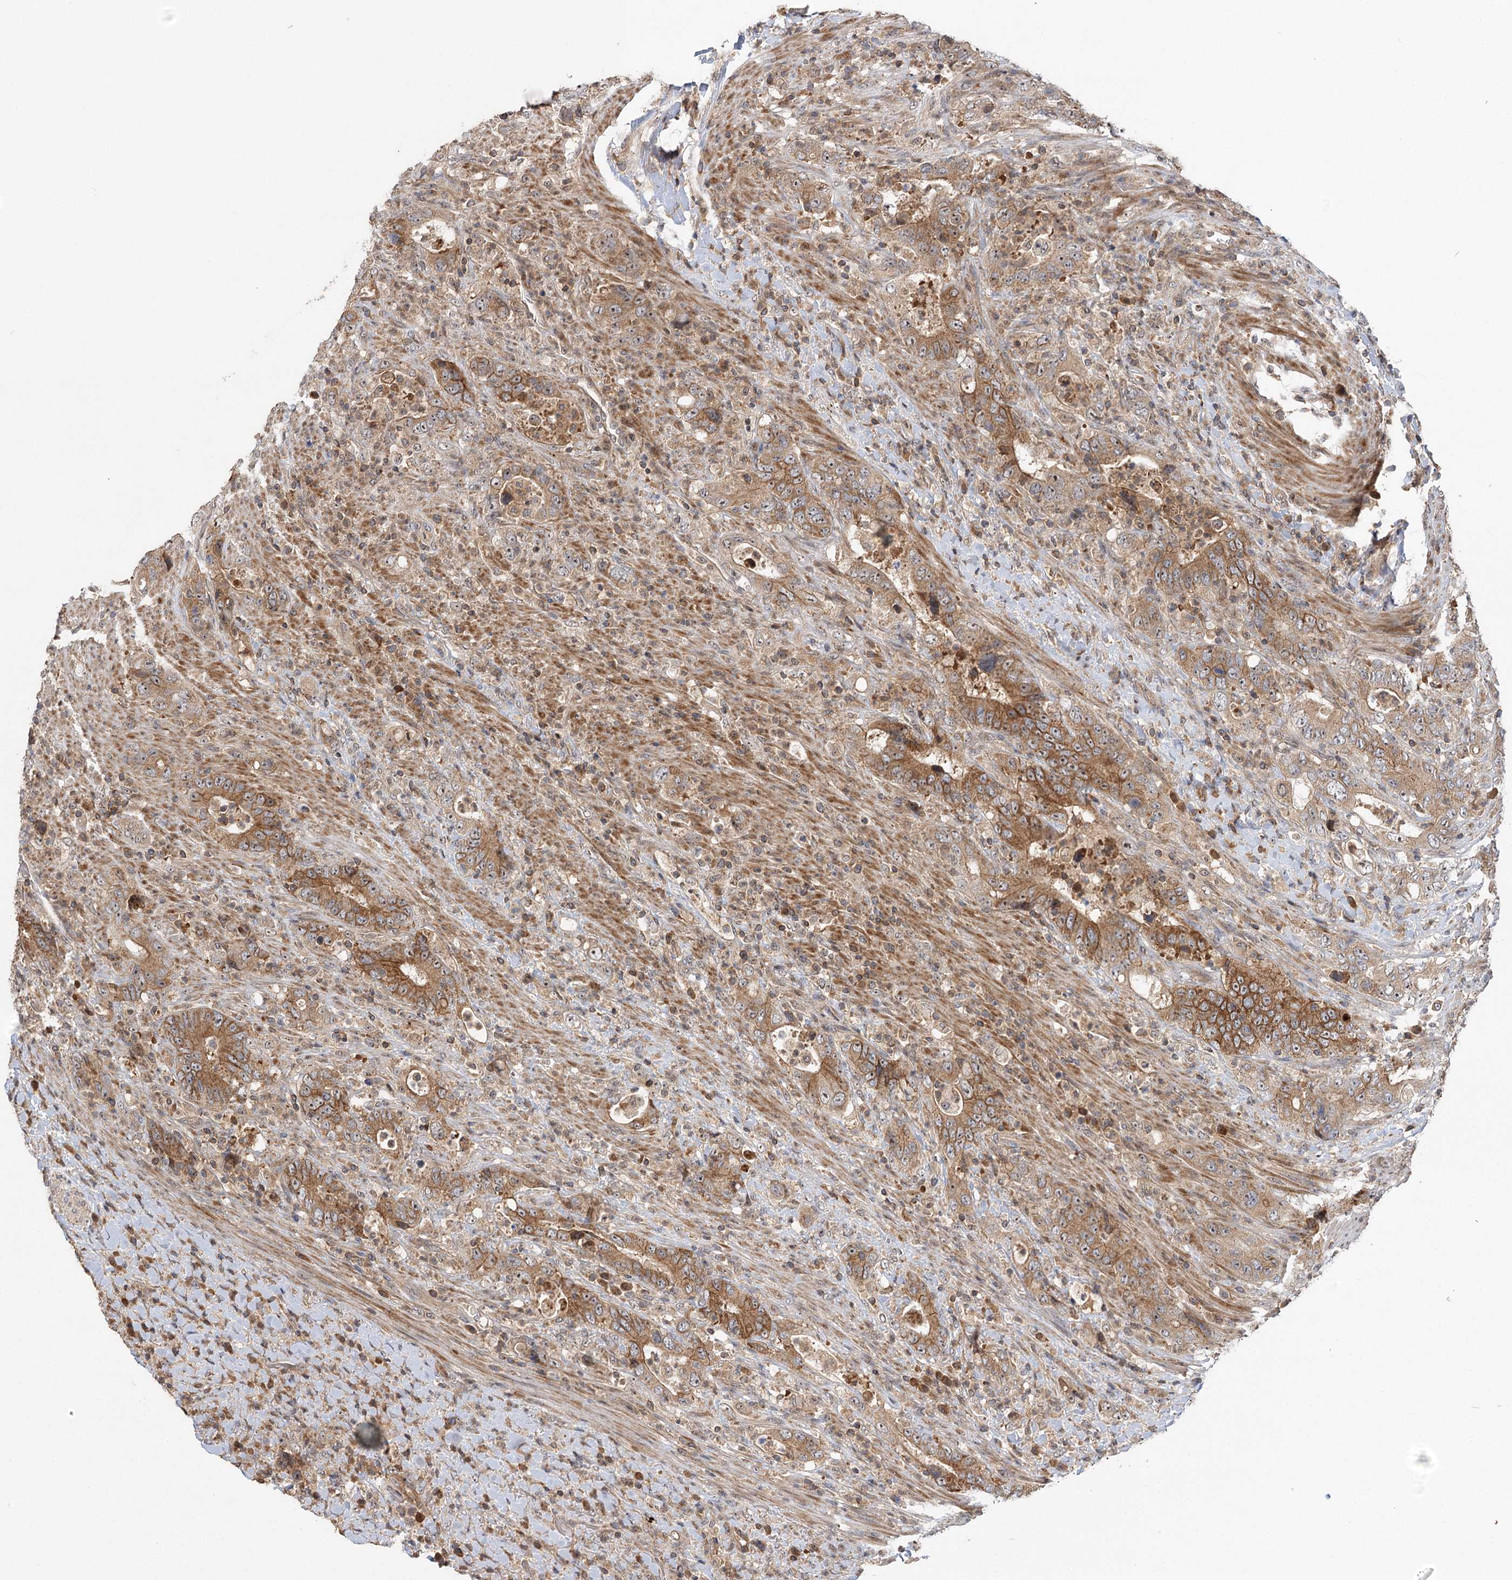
{"staining": {"intensity": "moderate", "quantity": ">75%", "location": "cytoplasmic/membranous"}, "tissue": "colorectal cancer", "cell_type": "Tumor cells", "image_type": "cancer", "snomed": [{"axis": "morphology", "description": "Adenocarcinoma, NOS"}, {"axis": "topography", "description": "Colon"}], "caption": "DAB immunohistochemical staining of human colorectal cancer displays moderate cytoplasmic/membranous protein staining in approximately >75% of tumor cells.", "gene": "RAPGEF6", "patient": {"sex": "female", "age": 75}}